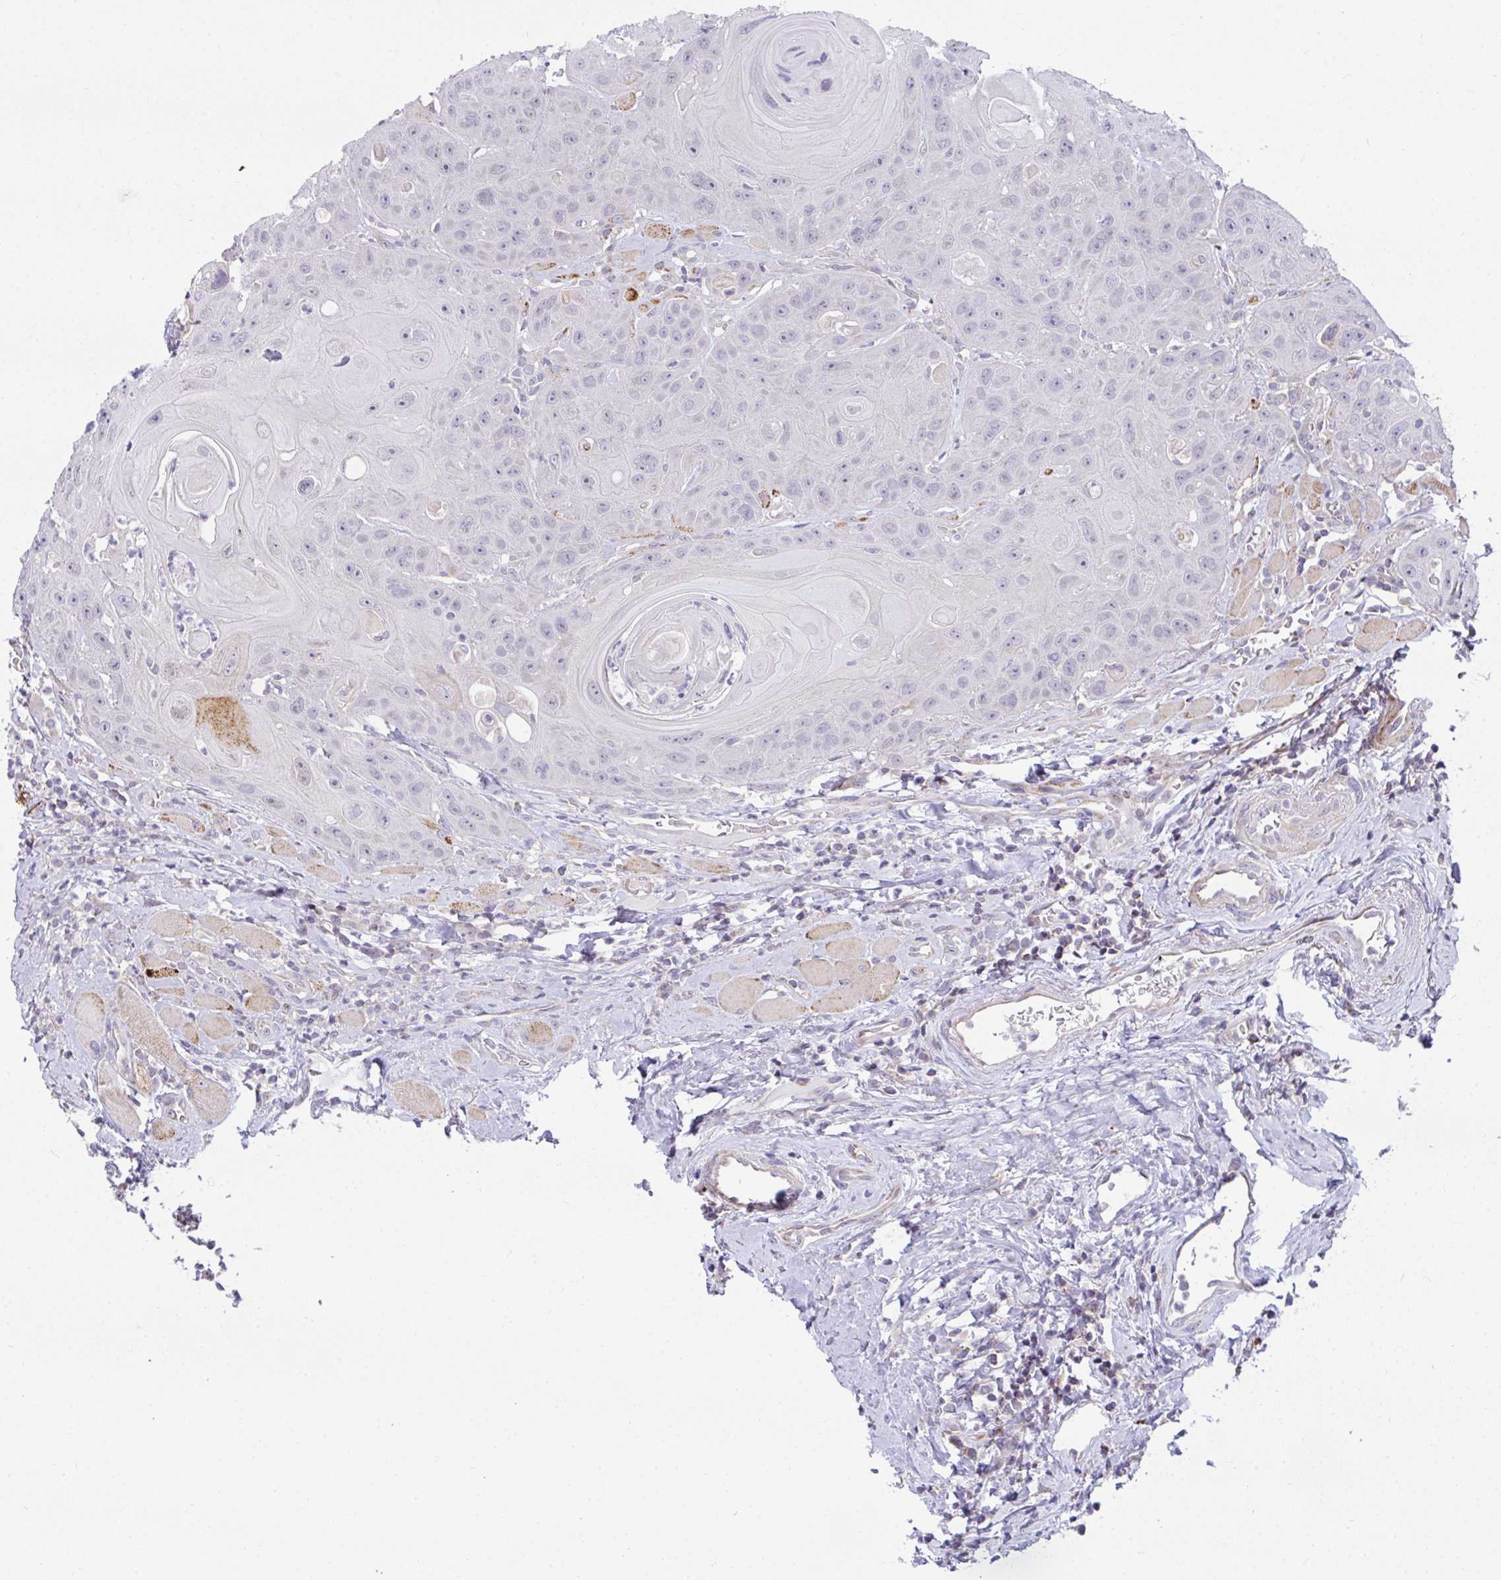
{"staining": {"intensity": "negative", "quantity": "none", "location": "none"}, "tissue": "head and neck cancer", "cell_type": "Tumor cells", "image_type": "cancer", "snomed": [{"axis": "morphology", "description": "Squamous cell carcinoma, NOS"}, {"axis": "topography", "description": "Head-Neck"}], "caption": "DAB (3,3'-diaminobenzidine) immunohistochemical staining of human head and neck cancer exhibits no significant staining in tumor cells.", "gene": "SRRM4", "patient": {"sex": "female", "age": 59}}